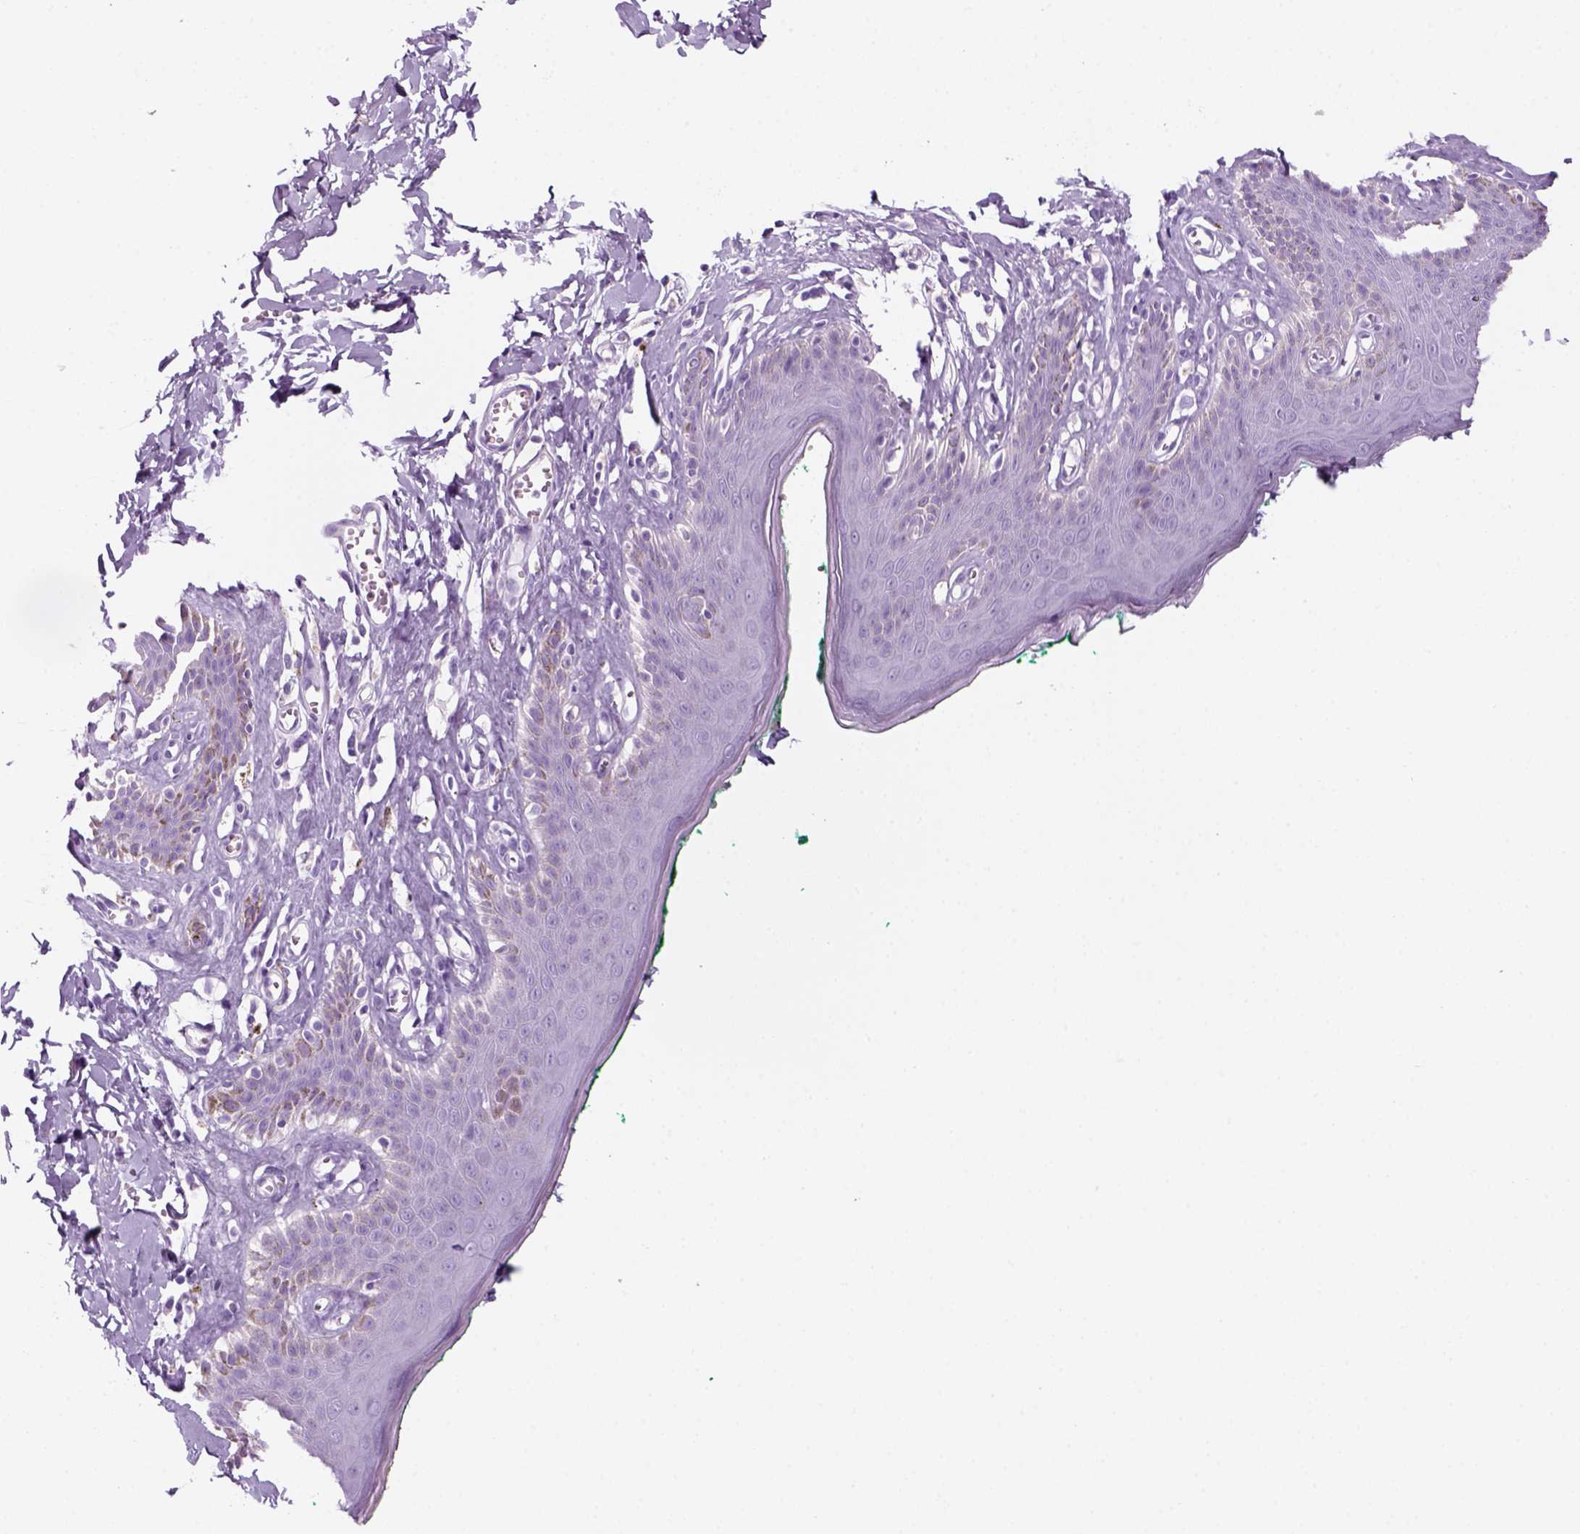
{"staining": {"intensity": "negative", "quantity": "none", "location": "none"}, "tissue": "skin", "cell_type": "Epidermal cells", "image_type": "normal", "snomed": [{"axis": "morphology", "description": "Normal tissue, NOS"}, {"axis": "topography", "description": "Vulva"}, {"axis": "topography", "description": "Peripheral nerve tissue"}], "caption": "Human skin stained for a protein using immunohistochemistry reveals no expression in epidermal cells.", "gene": "KRTAP11", "patient": {"sex": "female", "age": 66}}